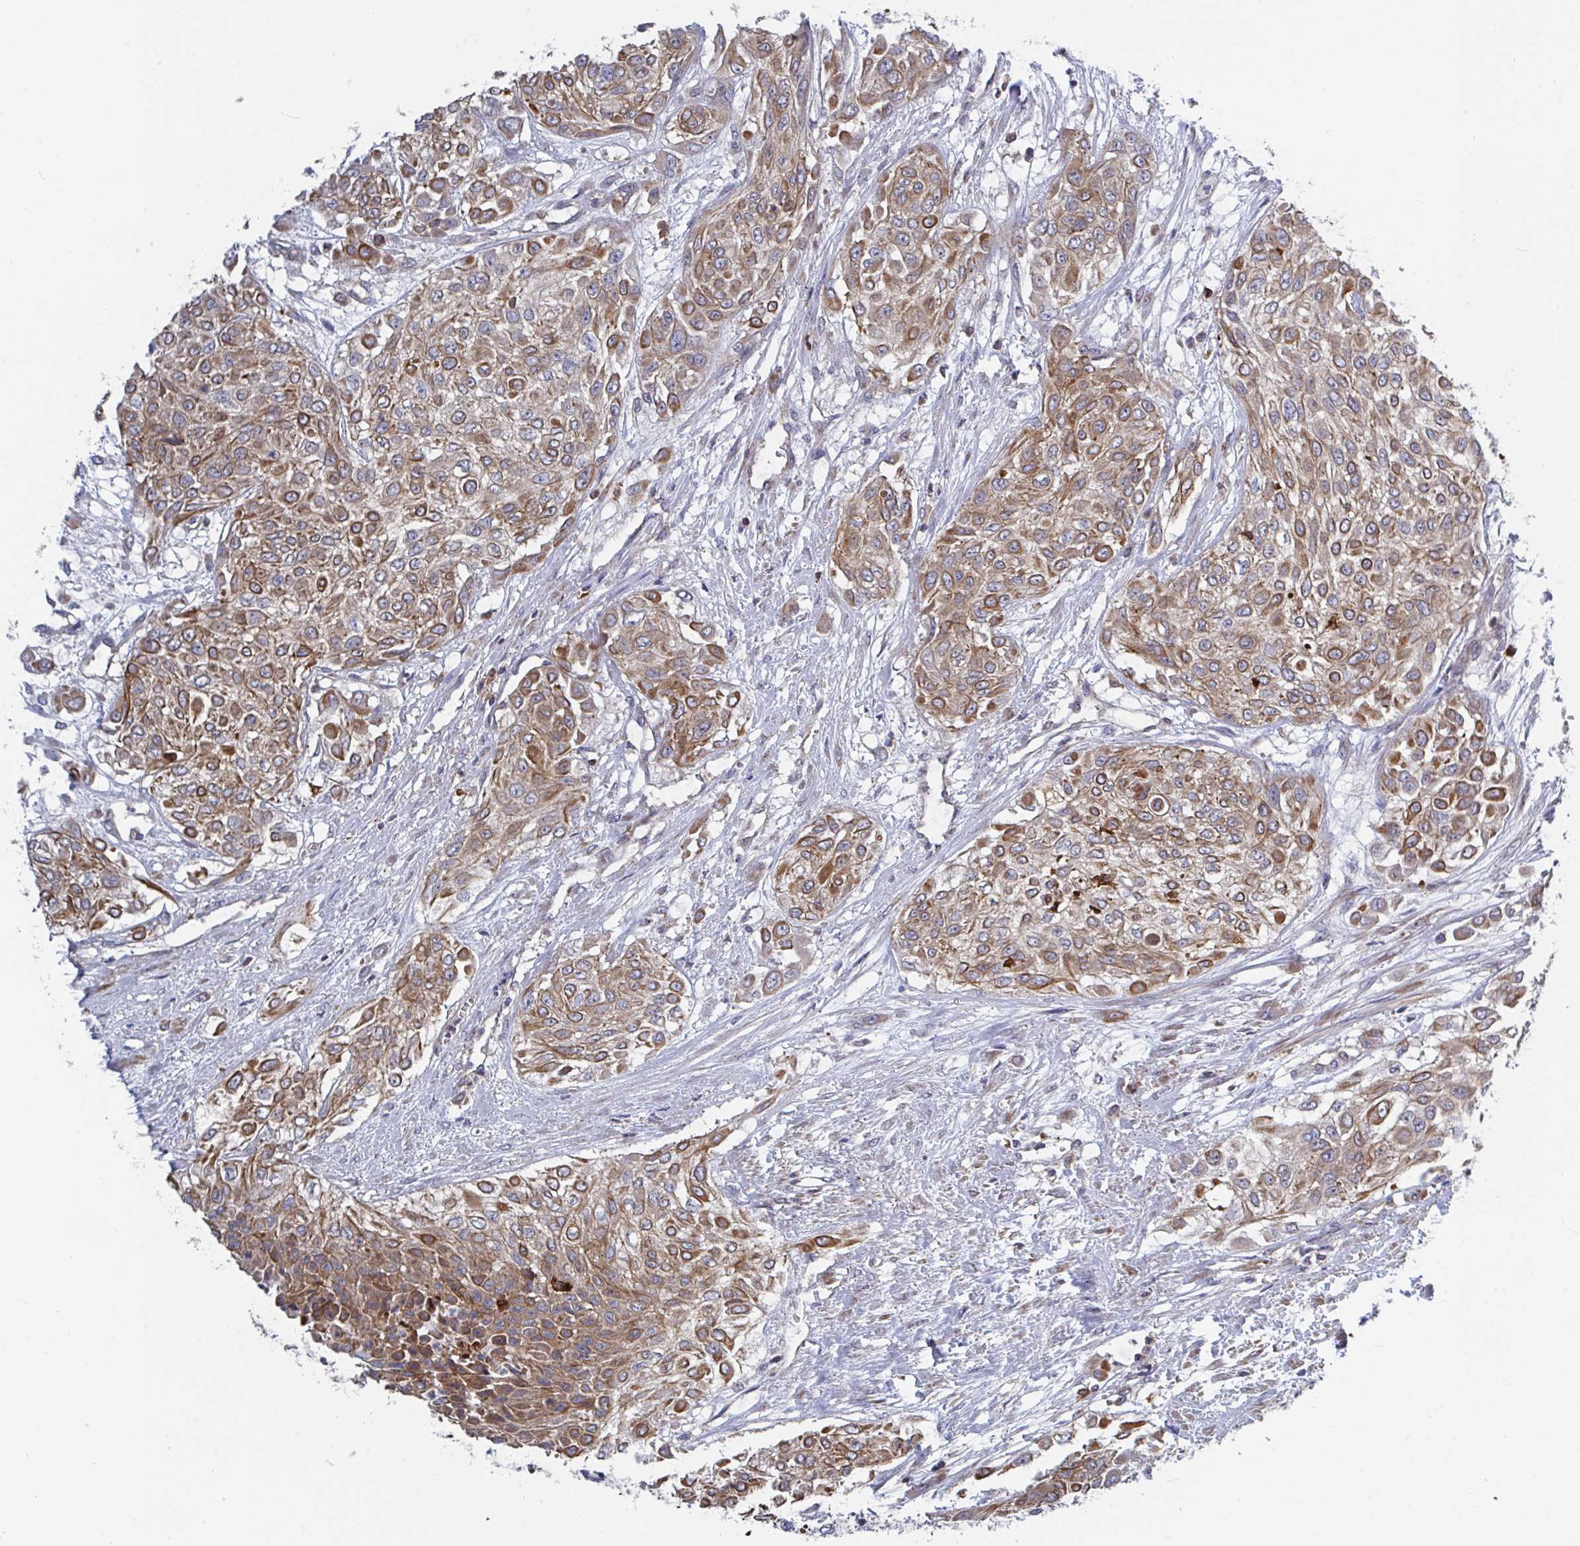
{"staining": {"intensity": "moderate", "quantity": ">75%", "location": "cytoplasmic/membranous"}, "tissue": "urothelial cancer", "cell_type": "Tumor cells", "image_type": "cancer", "snomed": [{"axis": "morphology", "description": "Urothelial carcinoma, High grade"}, {"axis": "topography", "description": "Urinary bladder"}], "caption": "This is a photomicrograph of immunohistochemistry staining of urothelial cancer, which shows moderate positivity in the cytoplasmic/membranous of tumor cells.", "gene": "FRMD3", "patient": {"sex": "male", "age": 57}}